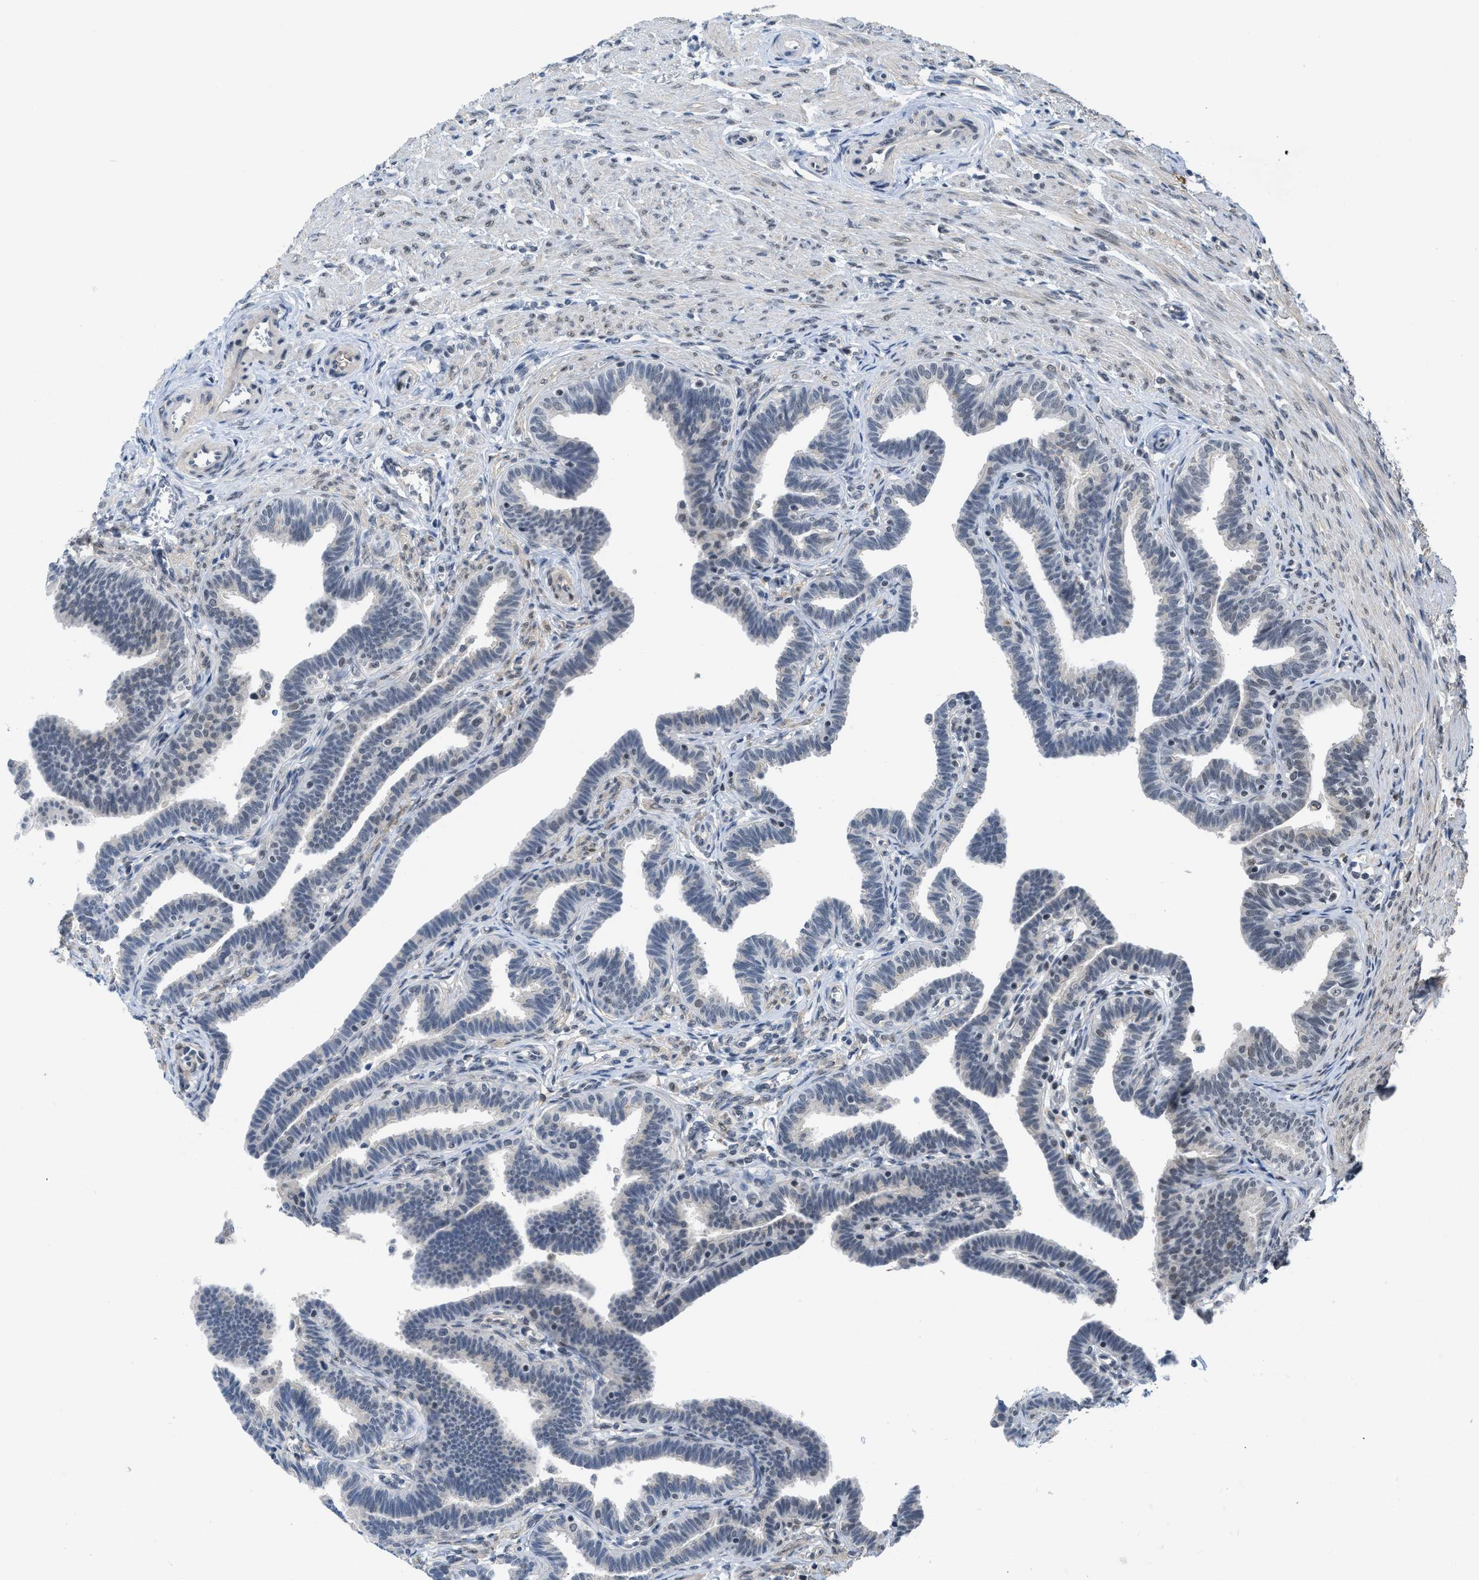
{"staining": {"intensity": "weak", "quantity": "<25%", "location": "nuclear"}, "tissue": "fallopian tube", "cell_type": "Glandular cells", "image_type": "normal", "snomed": [{"axis": "morphology", "description": "Normal tissue, NOS"}, {"axis": "topography", "description": "Fallopian tube"}, {"axis": "topography", "description": "Ovary"}], "caption": "Glandular cells are negative for protein expression in benign human fallopian tube. (Immunohistochemistry (ihc), brightfield microscopy, high magnification).", "gene": "TERF2IP", "patient": {"sex": "female", "age": 23}}